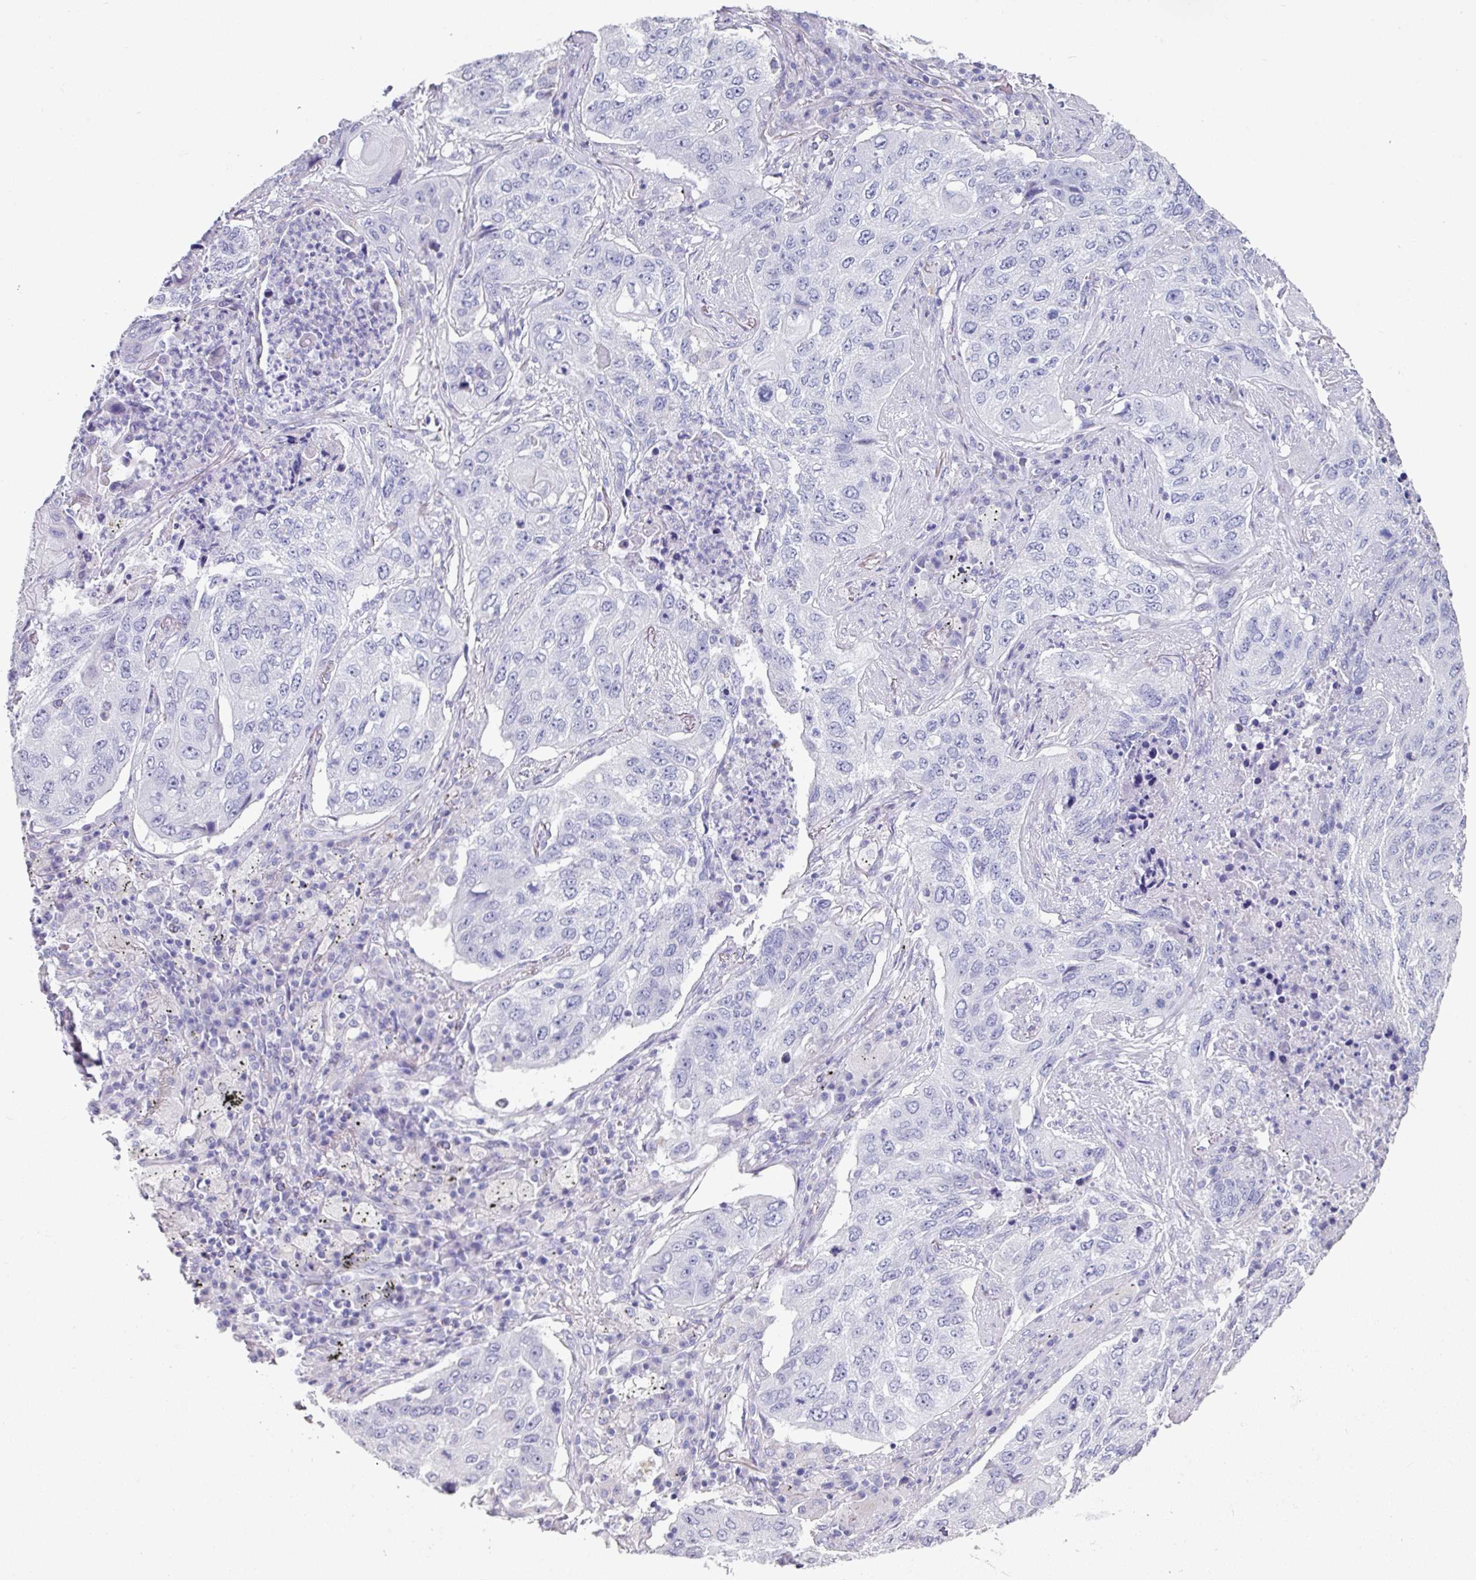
{"staining": {"intensity": "negative", "quantity": "none", "location": "none"}, "tissue": "lung cancer", "cell_type": "Tumor cells", "image_type": "cancer", "snomed": [{"axis": "morphology", "description": "Squamous cell carcinoma, NOS"}, {"axis": "topography", "description": "Lung"}], "caption": "Tumor cells are negative for brown protein staining in lung squamous cell carcinoma.", "gene": "SETBP1", "patient": {"sex": "female", "age": 63}}